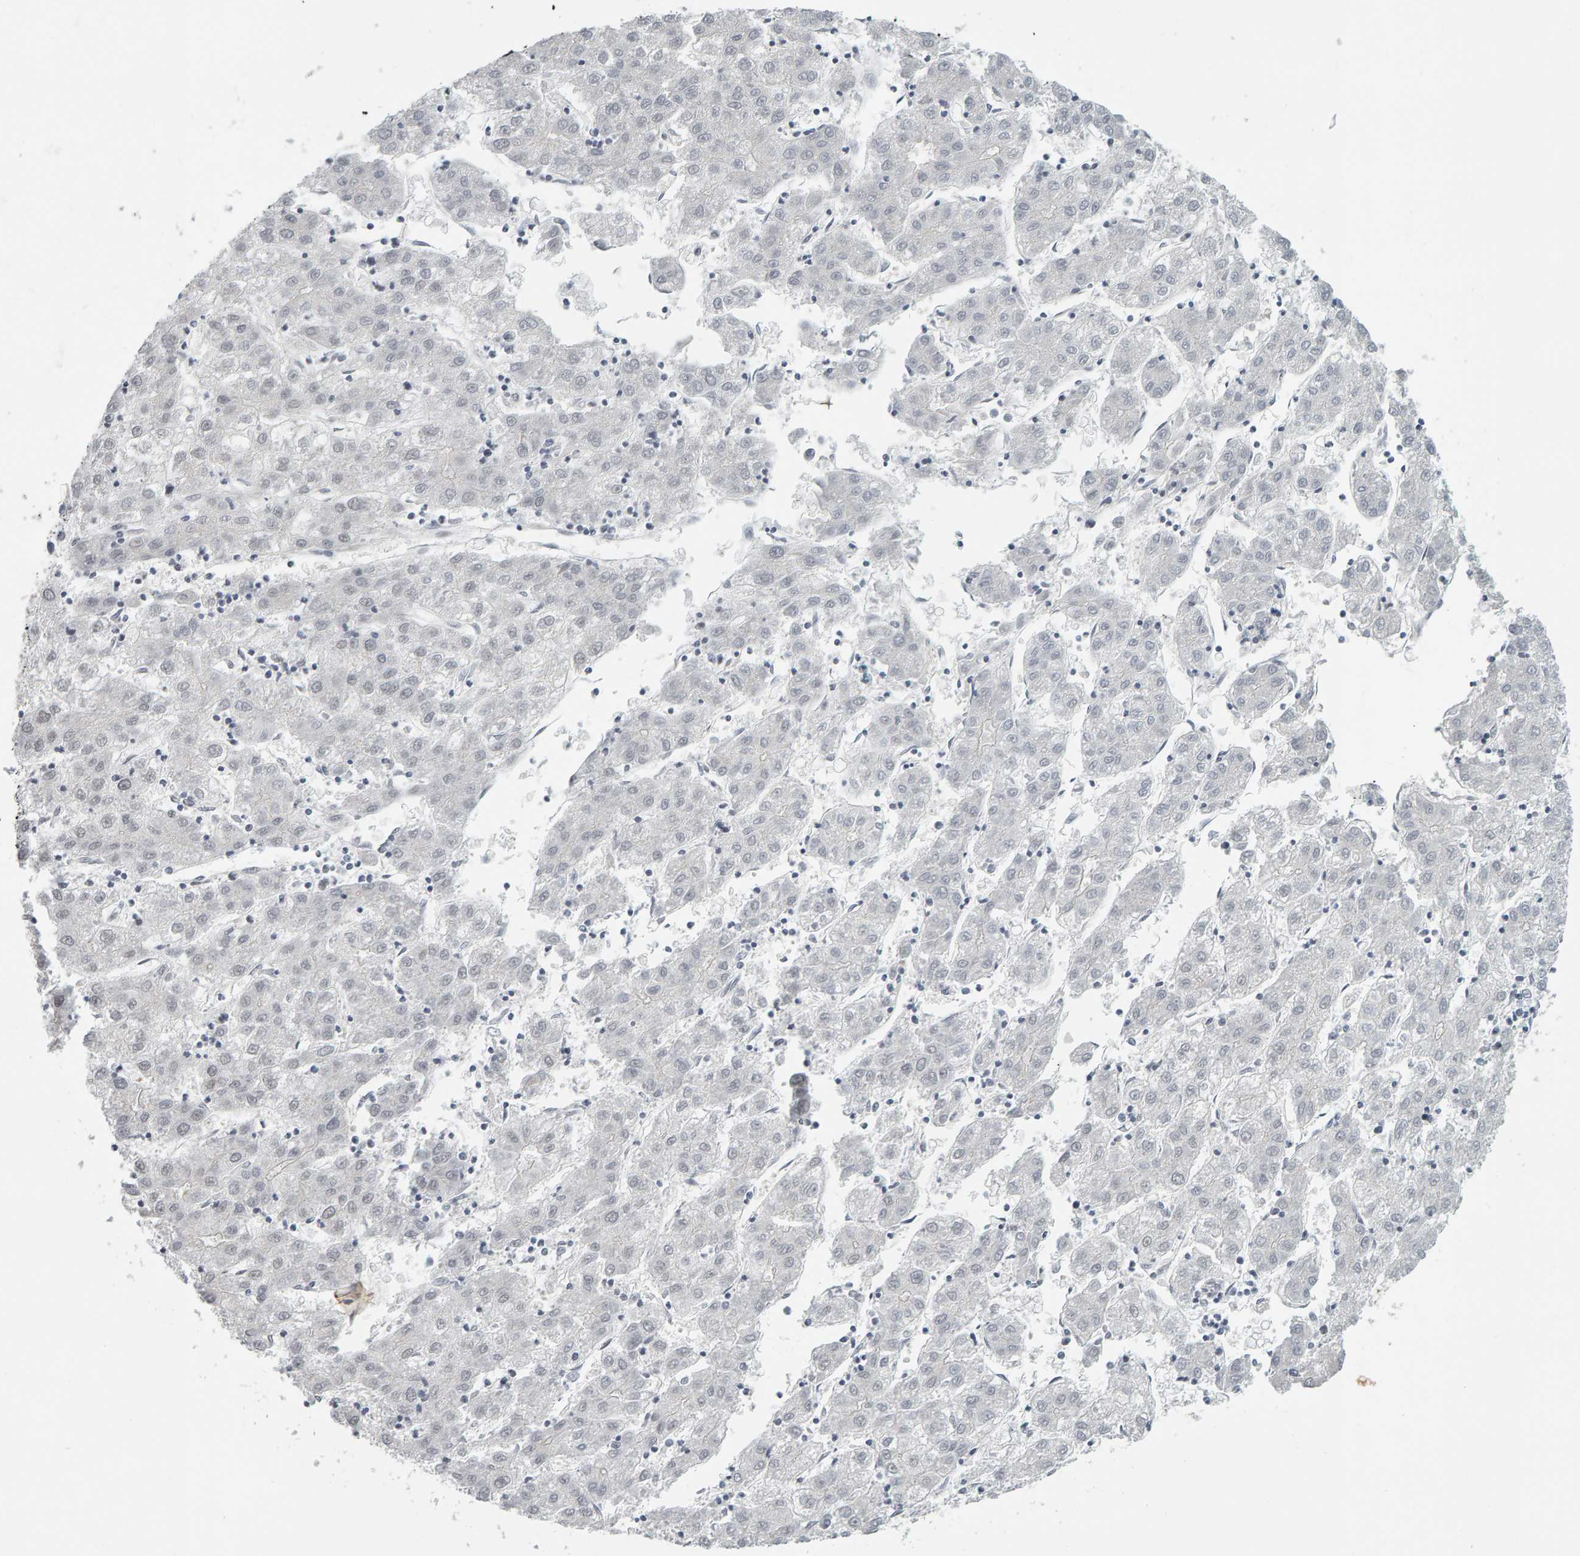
{"staining": {"intensity": "negative", "quantity": "none", "location": "none"}, "tissue": "liver cancer", "cell_type": "Tumor cells", "image_type": "cancer", "snomed": [{"axis": "morphology", "description": "Carcinoma, Hepatocellular, NOS"}, {"axis": "topography", "description": "Liver"}], "caption": "The photomicrograph reveals no significant expression in tumor cells of liver cancer.", "gene": "ATF7IP", "patient": {"sex": "male", "age": 72}}